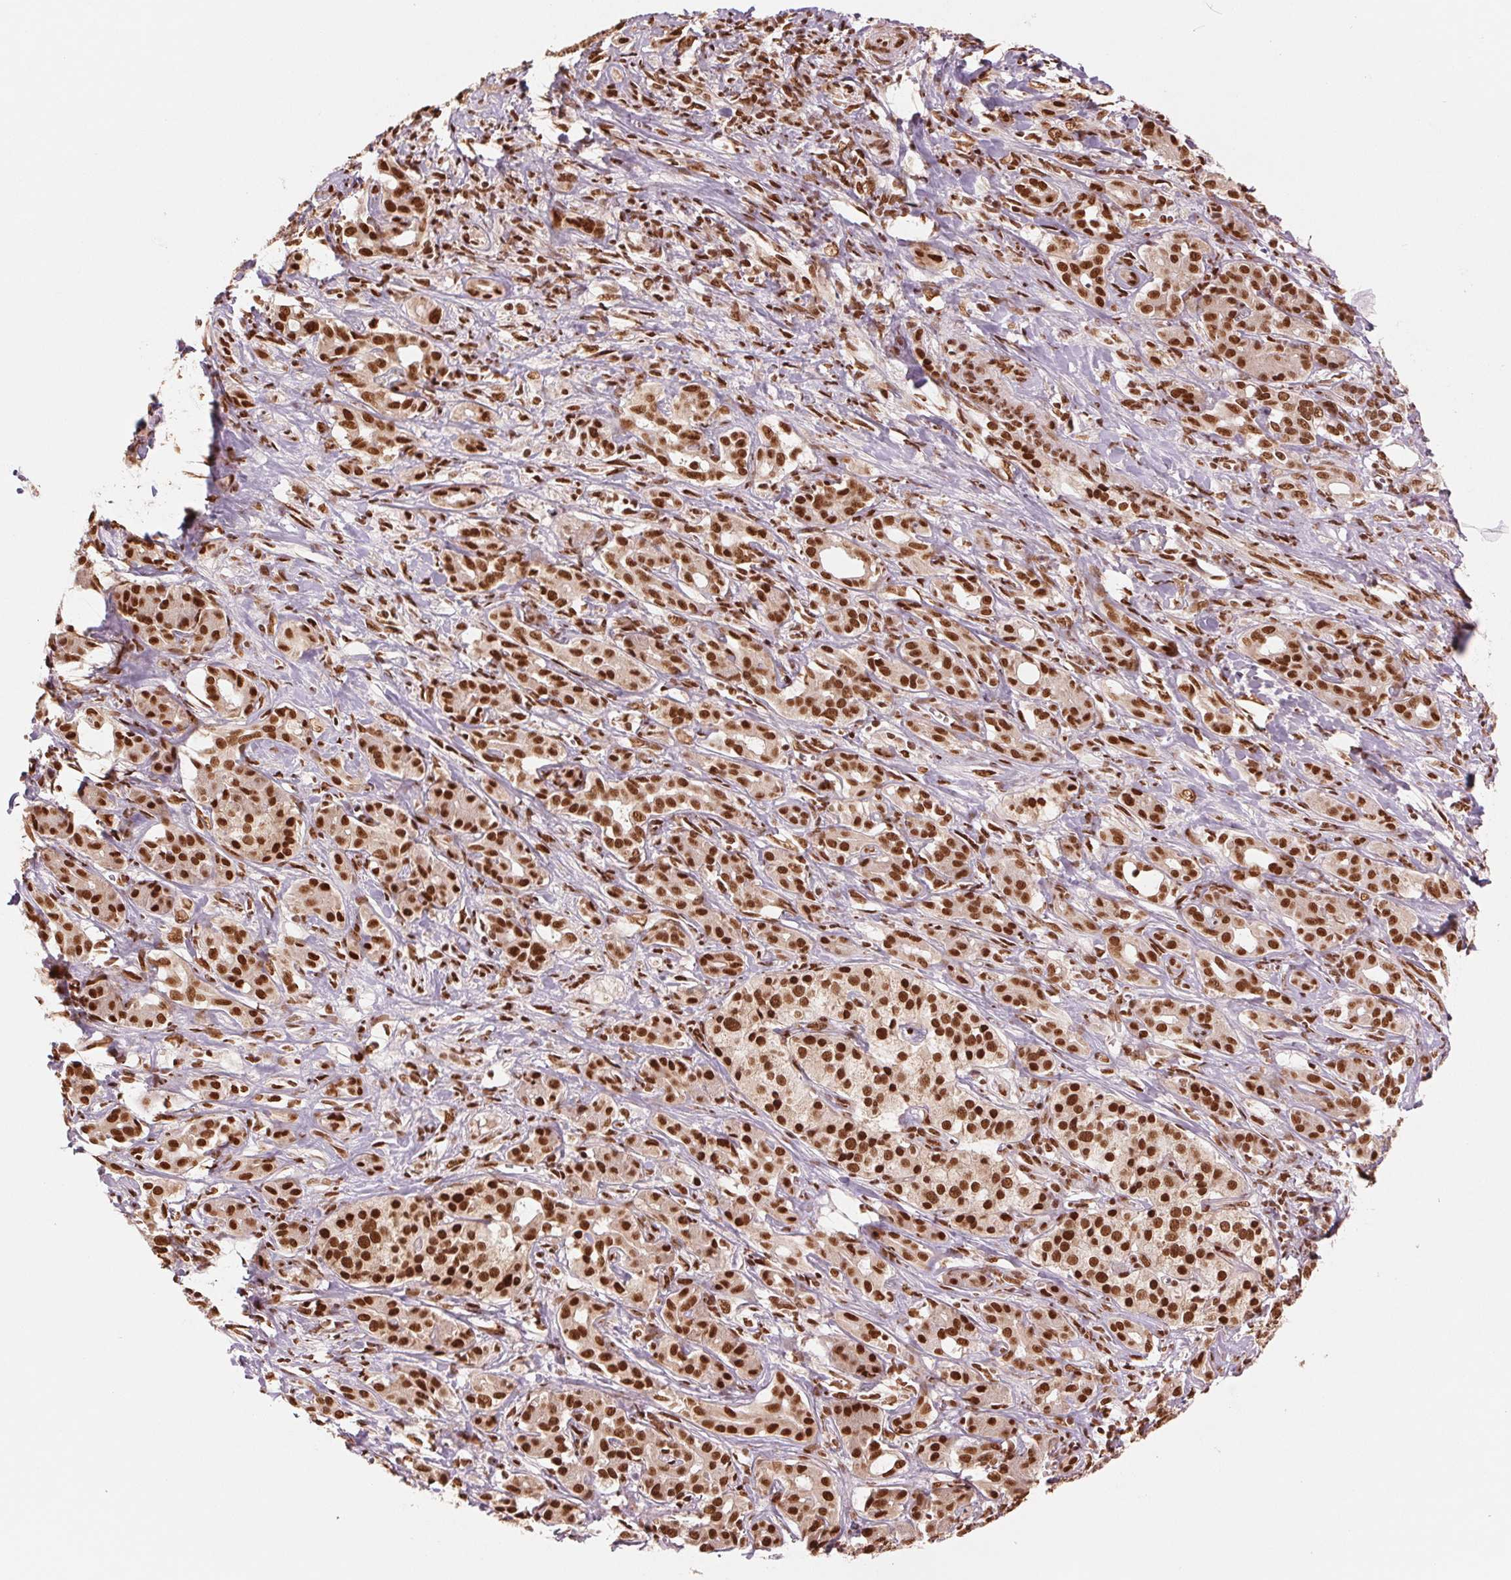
{"staining": {"intensity": "strong", "quantity": ">75%", "location": "nuclear"}, "tissue": "pancreatic cancer", "cell_type": "Tumor cells", "image_type": "cancer", "snomed": [{"axis": "morphology", "description": "Adenocarcinoma, NOS"}, {"axis": "topography", "description": "Pancreas"}], "caption": "Protein analysis of adenocarcinoma (pancreatic) tissue demonstrates strong nuclear expression in approximately >75% of tumor cells. (DAB IHC with brightfield microscopy, high magnification).", "gene": "TTLL9", "patient": {"sex": "male", "age": 61}}